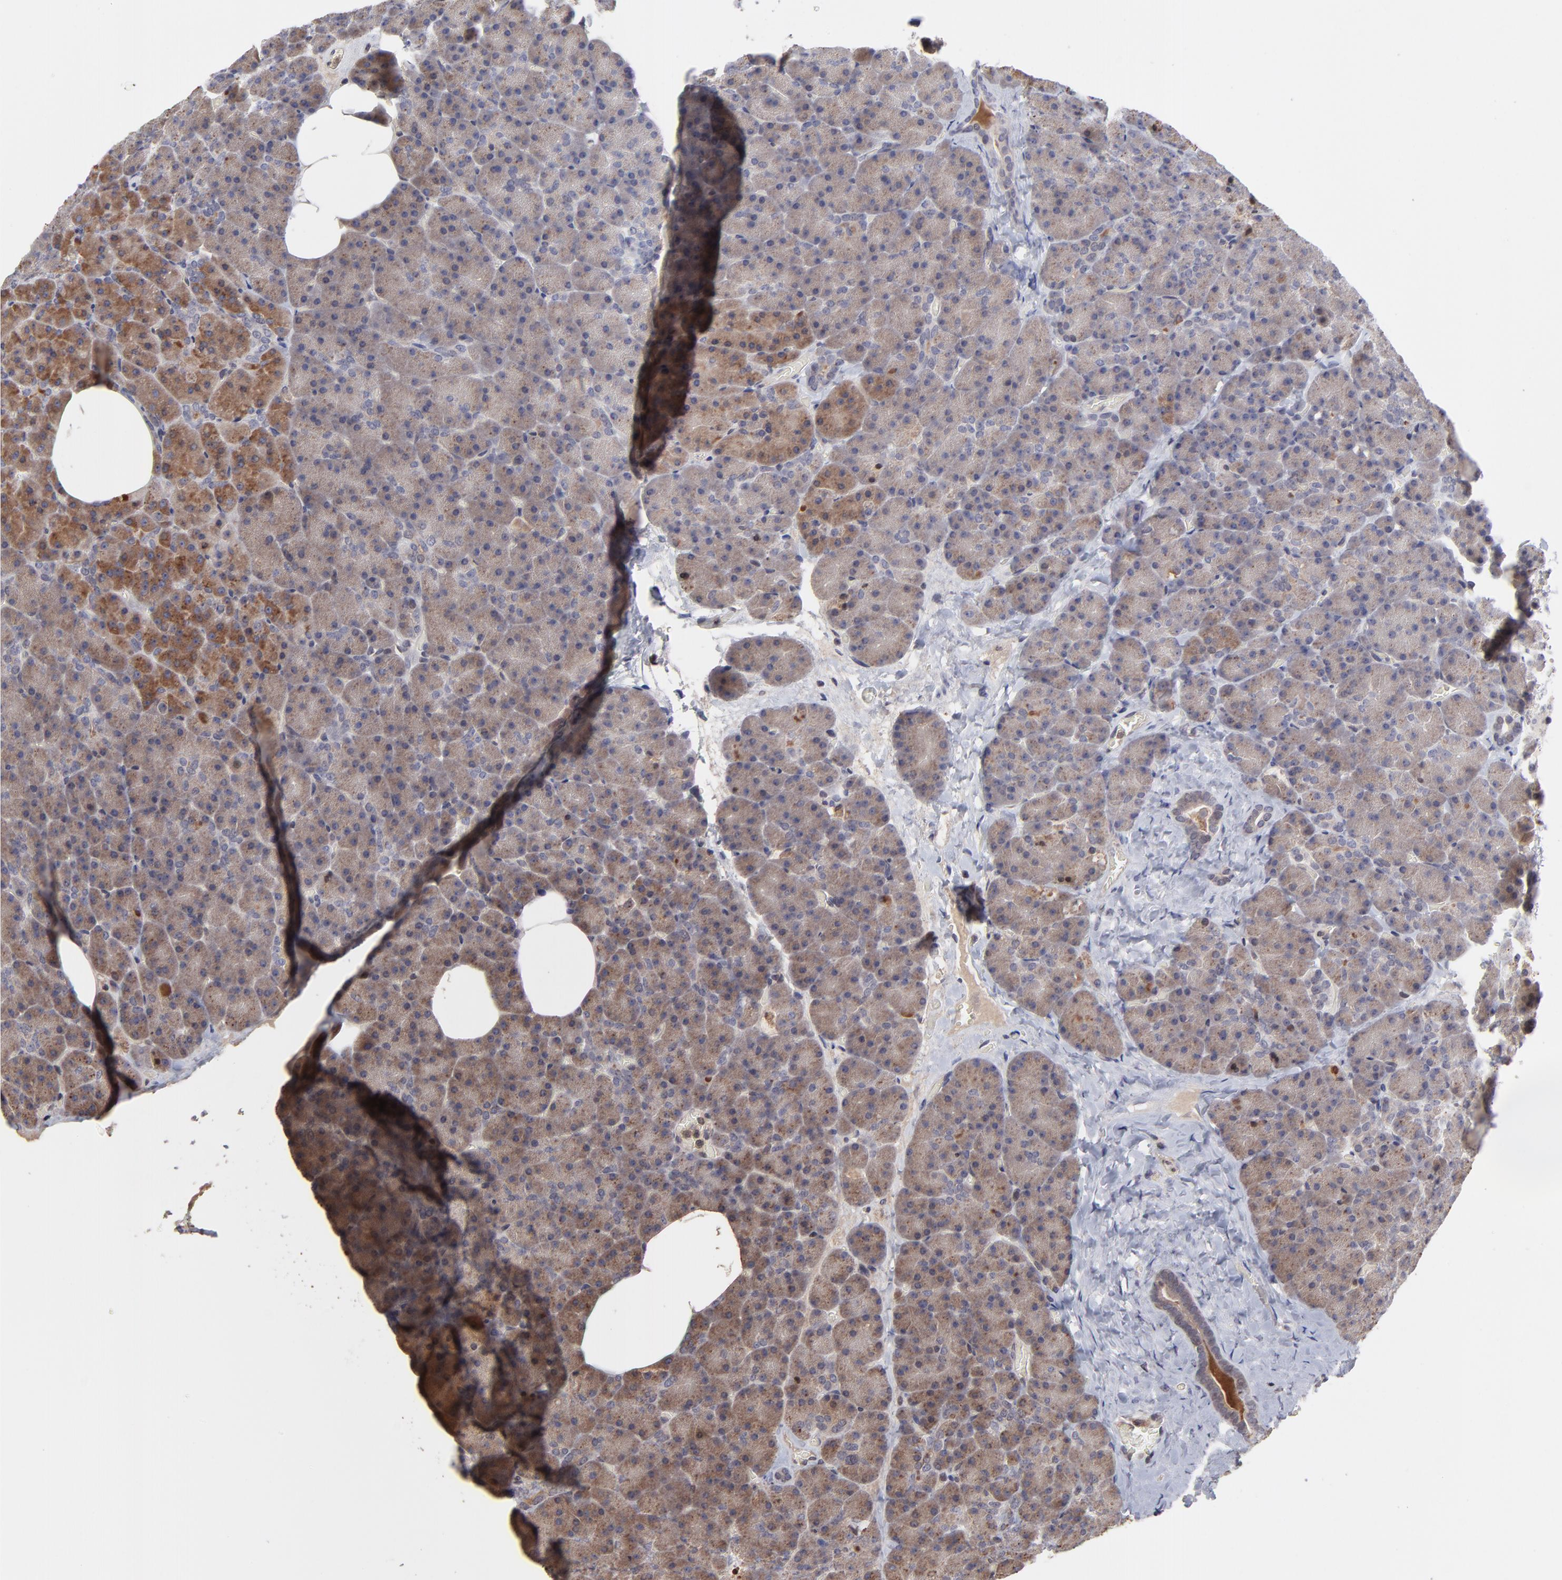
{"staining": {"intensity": "moderate", "quantity": ">75%", "location": "cytoplasmic/membranous"}, "tissue": "carcinoid", "cell_type": "Tumor cells", "image_type": "cancer", "snomed": [{"axis": "morphology", "description": "Normal tissue, NOS"}, {"axis": "morphology", "description": "Carcinoid, malignant, NOS"}, {"axis": "topography", "description": "Pancreas"}], "caption": "Malignant carcinoid stained with a brown dye demonstrates moderate cytoplasmic/membranous positive staining in approximately >75% of tumor cells.", "gene": "UBE2L6", "patient": {"sex": "female", "age": 35}}